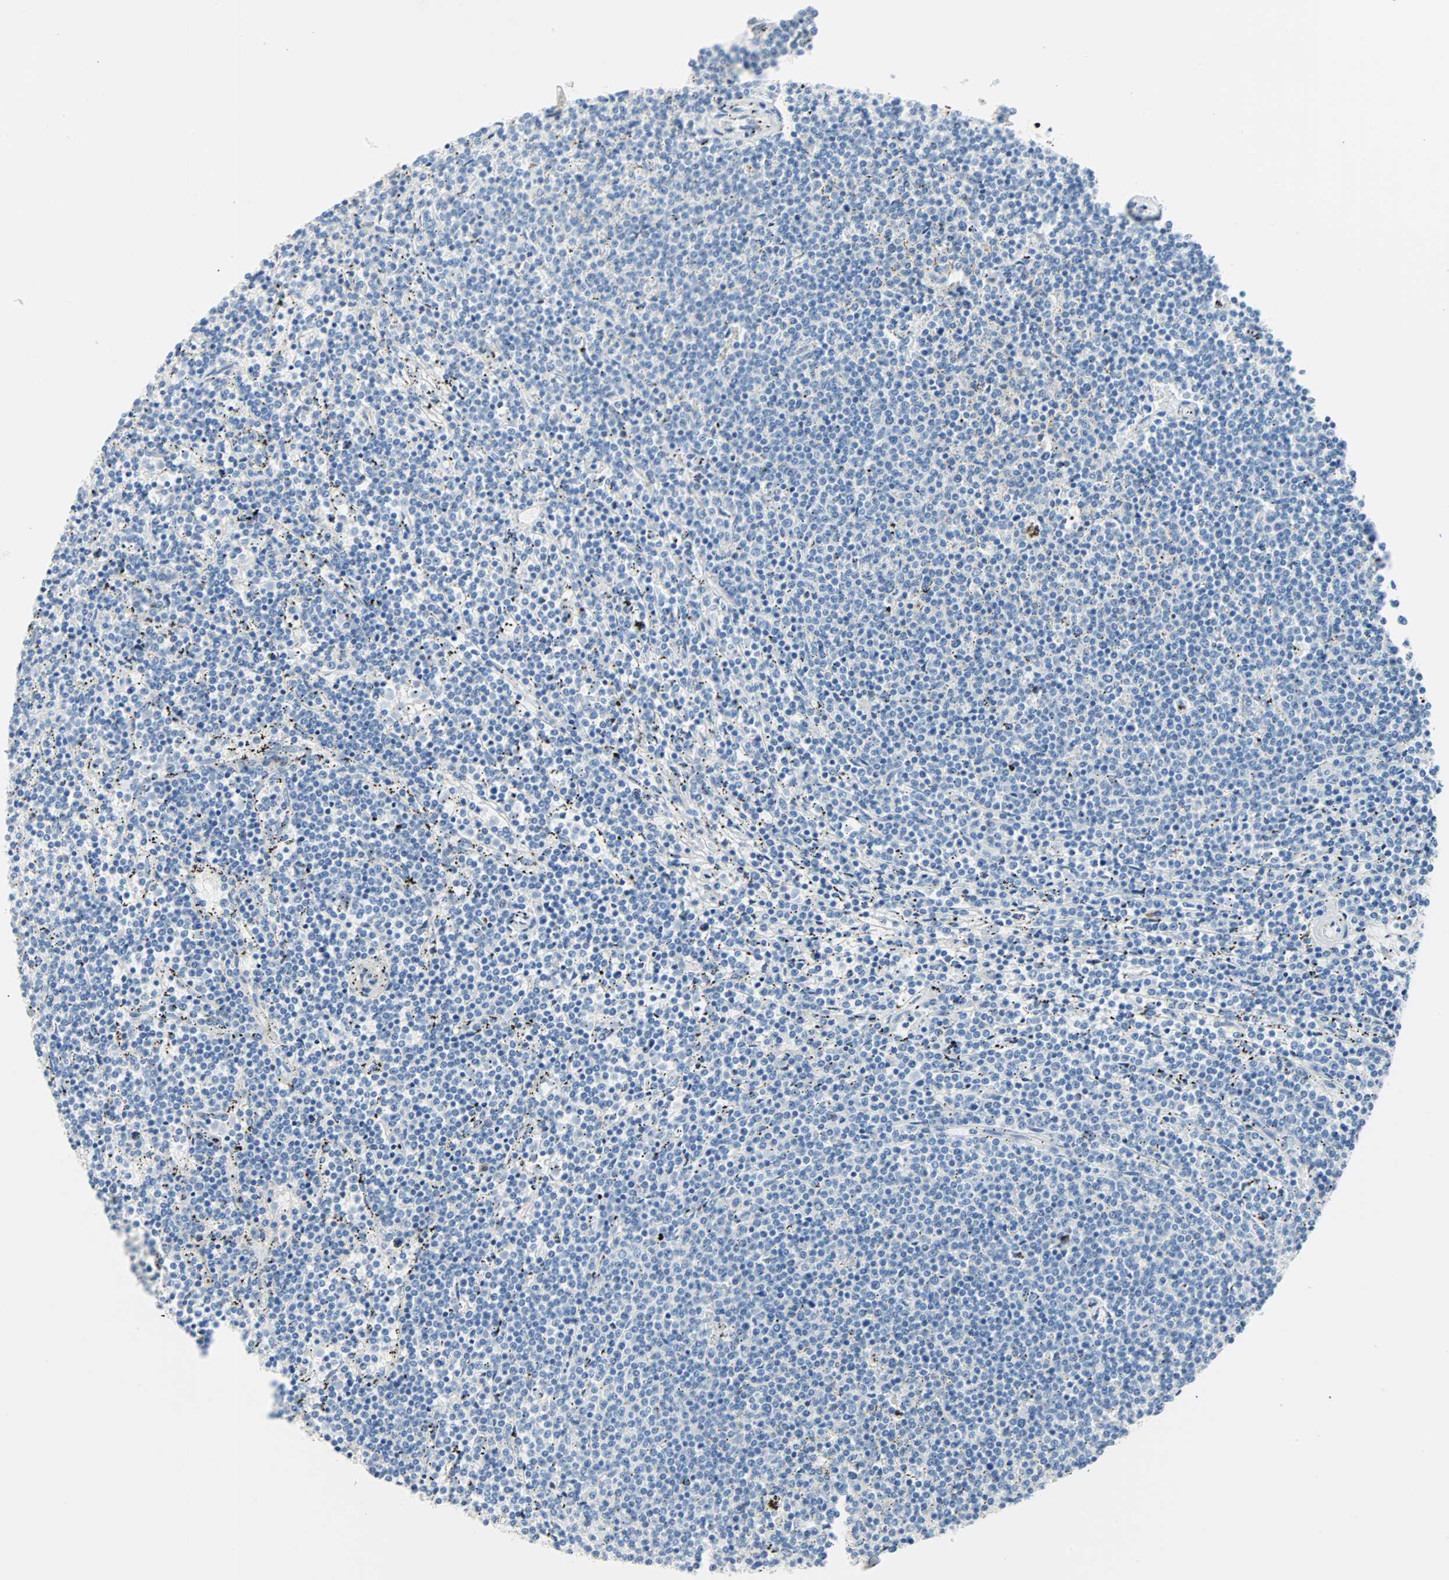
{"staining": {"intensity": "negative", "quantity": "none", "location": "none"}, "tissue": "lymphoma", "cell_type": "Tumor cells", "image_type": "cancer", "snomed": [{"axis": "morphology", "description": "Malignant lymphoma, non-Hodgkin's type, Low grade"}, {"axis": "topography", "description": "Spleen"}], "caption": "Protein analysis of lymphoma exhibits no significant staining in tumor cells.", "gene": "PDPN", "patient": {"sex": "female", "age": 50}}